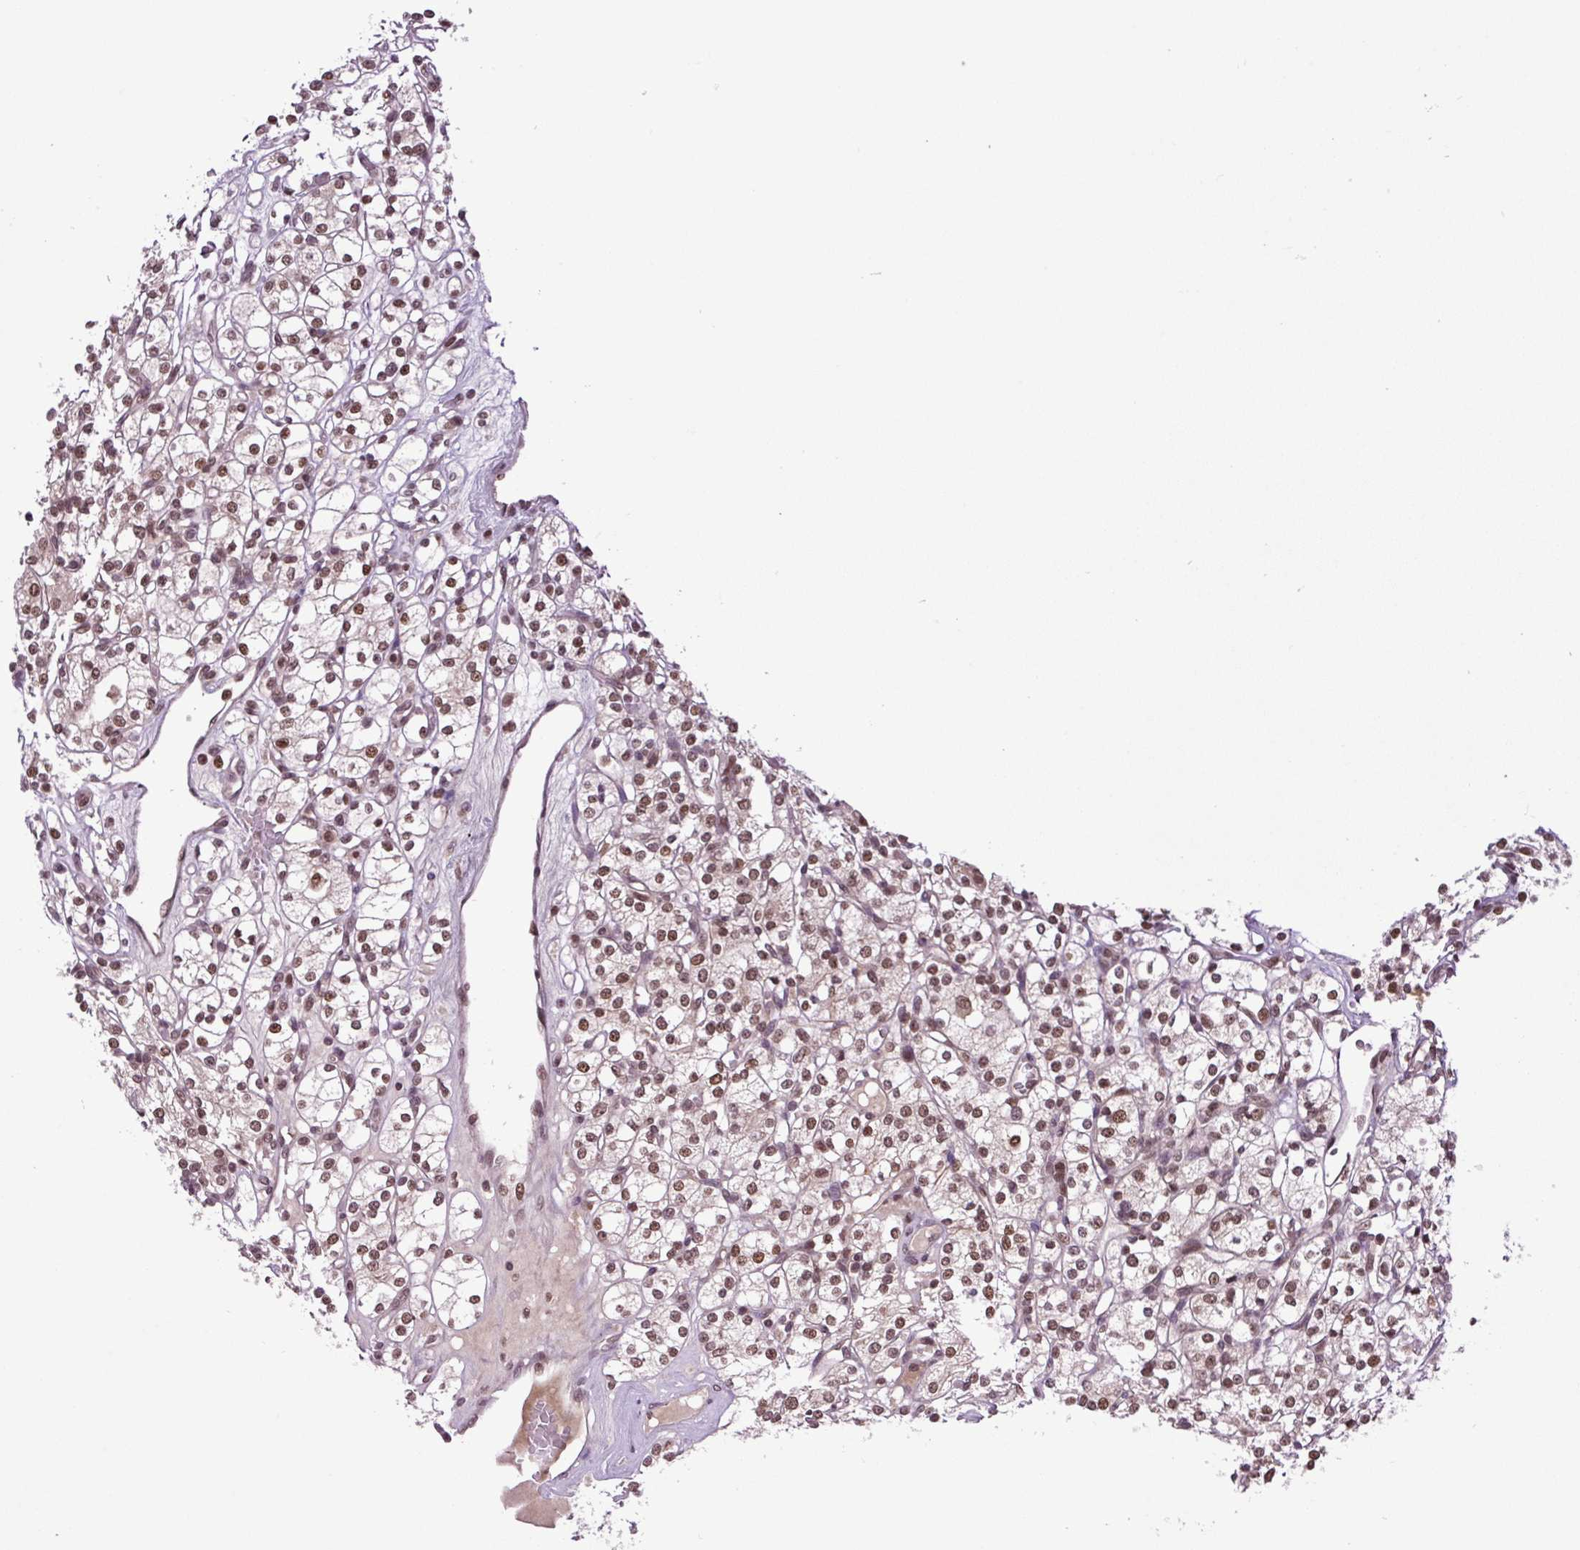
{"staining": {"intensity": "moderate", "quantity": ">75%", "location": "nuclear"}, "tissue": "renal cancer", "cell_type": "Tumor cells", "image_type": "cancer", "snomed": [{"axis": "morphology", "description": "Adenocarcinoma, NOS"}, {"axis": "topography", "description": "Kidney"}], "caption": "Protein staining reveals moderate nuclear expression in about >75% of tumor cells in renal cancer (adenocarcinoma).", "gene": "SGTA", "patient": {"sex": "male", "age": 77}}